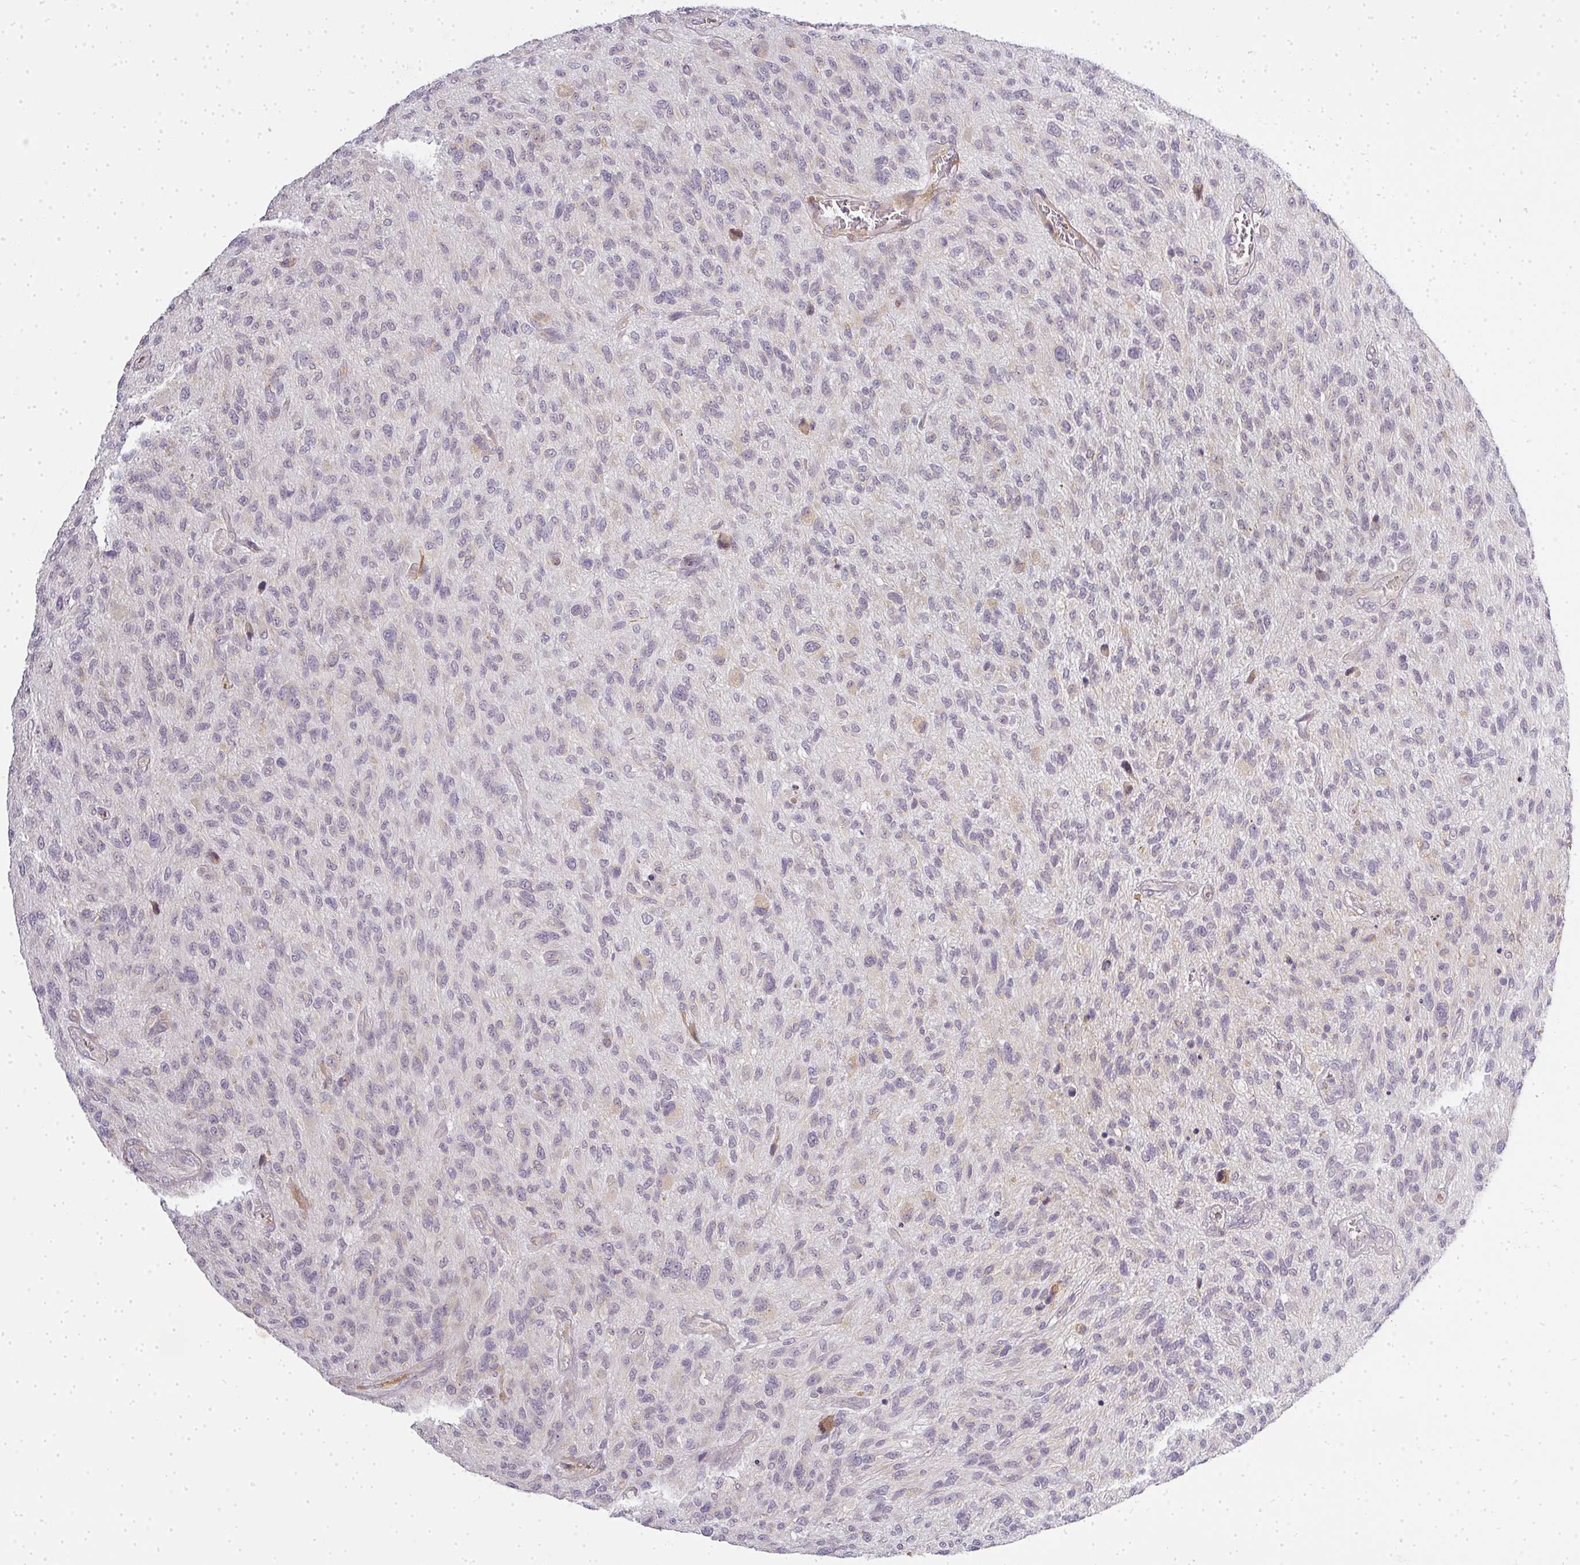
{"staining": {"intensity": "negative", "quantity": "none", "location": "none"}, "tissue": "glioma", "cell_type": "Tumor cells", "image_type": "cancer", "snomed": [{"axis": "morphology", "description": "Glioma, malignant, High grade"}, {"axis": "topography", "description": "Brain"}], "caption": "An immunohistochemistry image of glioma is shown. There is no staining in tumor cells of glioma.", "gene": "MED19", "patient": {"sex": "male", "age": 47}}